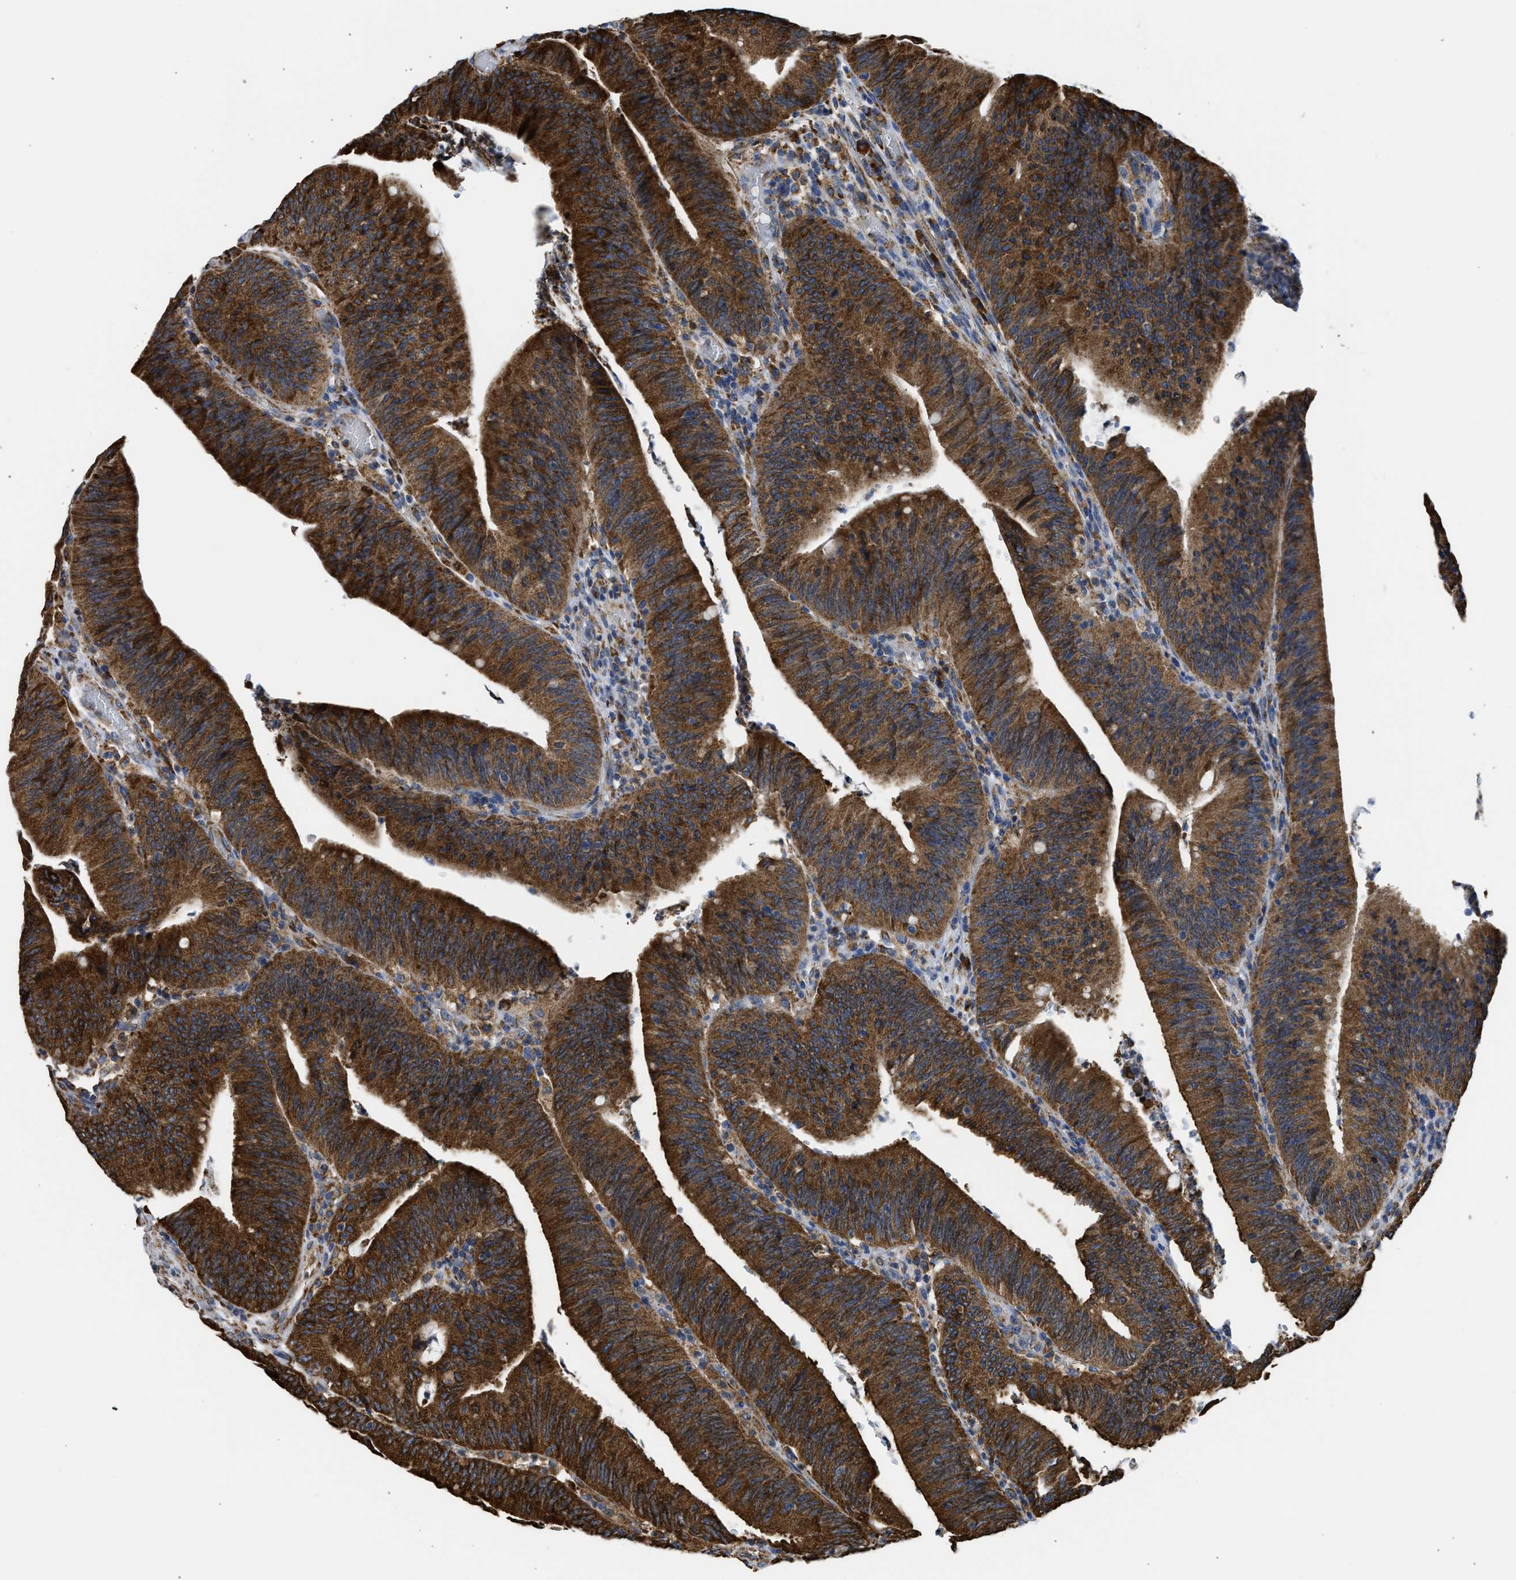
{"staining": {"intensity": "strong", "quantity": ">75%", "location": "cytoplasmic/membranous"}, "tissue": "colorectal cancer", "cell_type": "Tumor cells", "image_type": "cancer", "snomed": [{"axis": "morphology", "description": "Normal tissue, NOS"}, {"axis": "morphology", "description": "Adenocarcinoma, NOS"}, {"axis": "topography", "description": "Rectum"}], "caption": "Immunohistochemistry (IHC) (DAB) staining of colorectal cancer (adenocarcinoma) exhibits strong cytoplasmic/membranous protein positivity in approximately >75% of tumor cells. (DAB = brown stain, brightfield microscopy at high magnification).", "gene": "CYCS", "patient": {"sex": "female", "age": 66}}